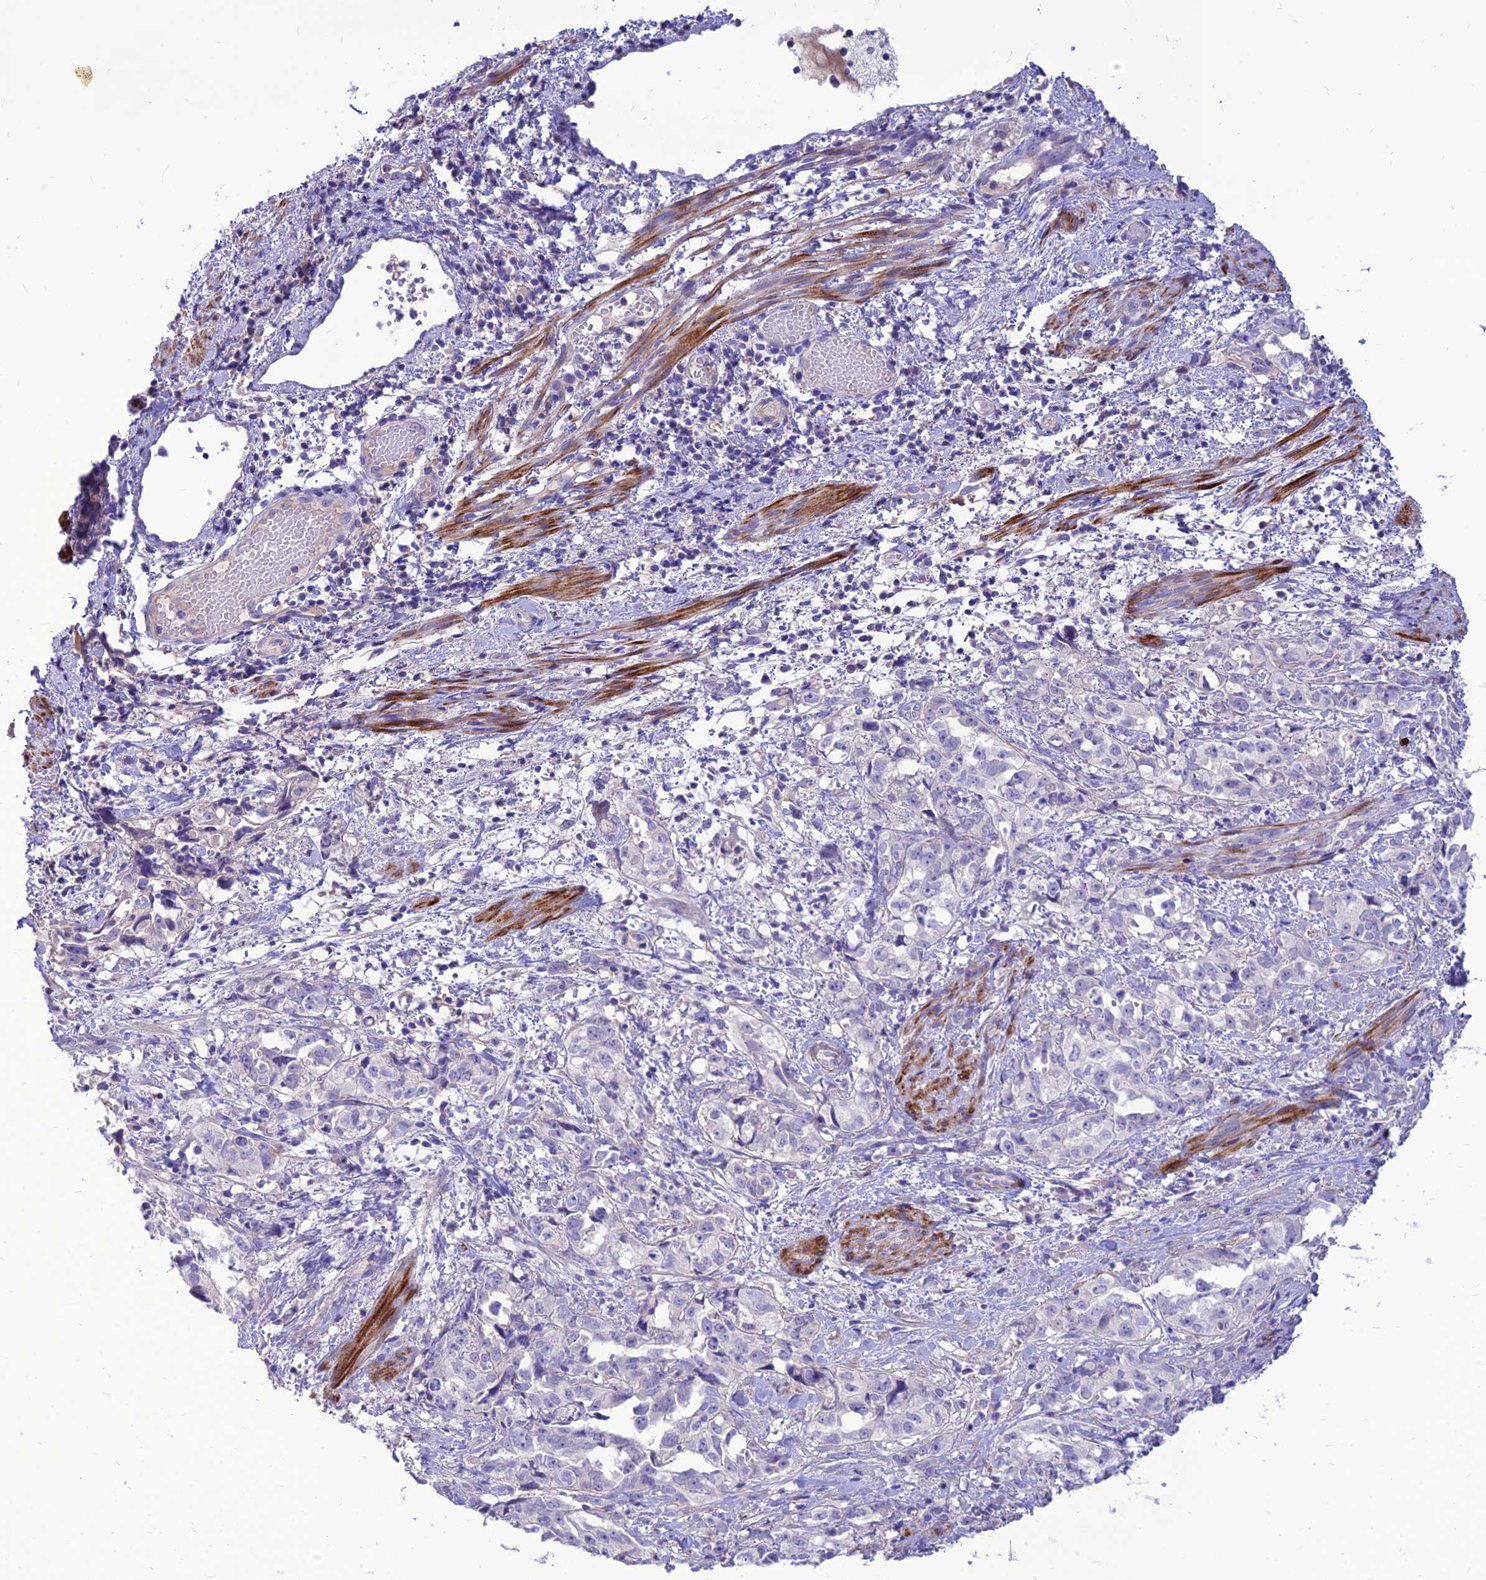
{"staining": {"intensity": "negative", "quantity": "none", "location": "none"}, "tissue": "endometrial cancer", "cell_type": "Tumor cells", "image_type": "cancer", "snomed": [{"axis": "morphology", "description": "Adenocarcinoma, NOS"}, {"axis": "topography", "description": "Endometrium"}], "caption": "Tumor cells show no significant protein expression in endometrial adenocarcinoma.", "gene": "TEKT3", "patient": {"sex": "female", "age": 65}}